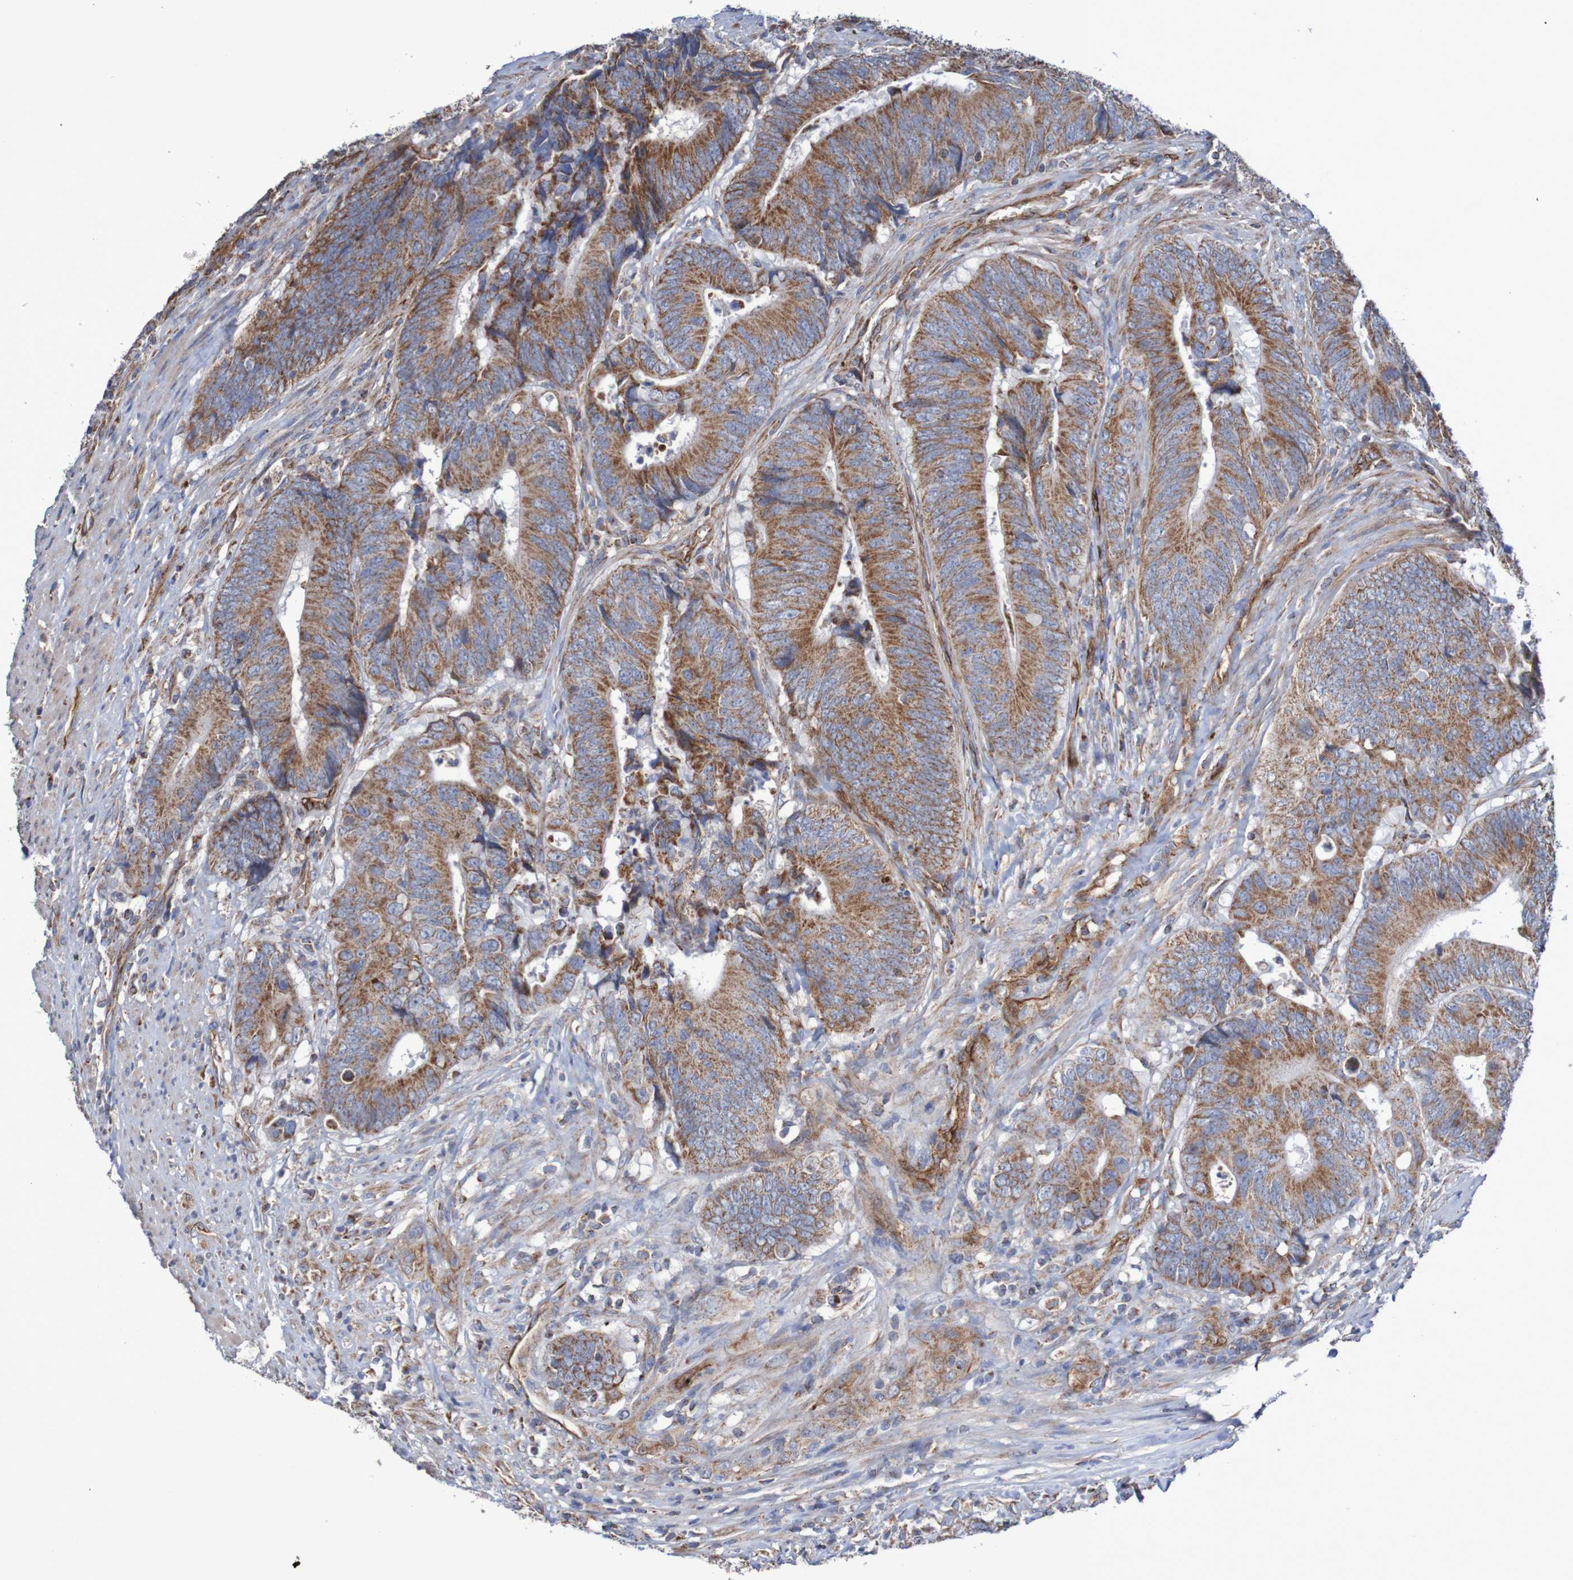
{"staining": {"intensity": "moderate", "quantity": ">75%", "location": "cytoplasmic/membranous"}, "tissue": "colorectal cancer", "cell_type": "Tumor cells", "image_type": "cancer", "snomed": [{"axis": "morphology", "description": "Normal tissue, NOS"}, {"axis": "morphology", "description": "Adenocarcinoma, NOS"}, {"axis": "topography", "description": "Colon"}], "caption": "Immunohistochemistry image of neoplastic tissue: adenocarcinoma (colorectal) stained using immunohistochemistry (IHC) displays medium levels of moderate protein expression localized specifically in the cytoplasmic/membranous of tumor cells, appearing as a cytoplasmic/membranous brown color.", "gene": "MMEL1", "patient": {"sex": "male", "age": 56}}